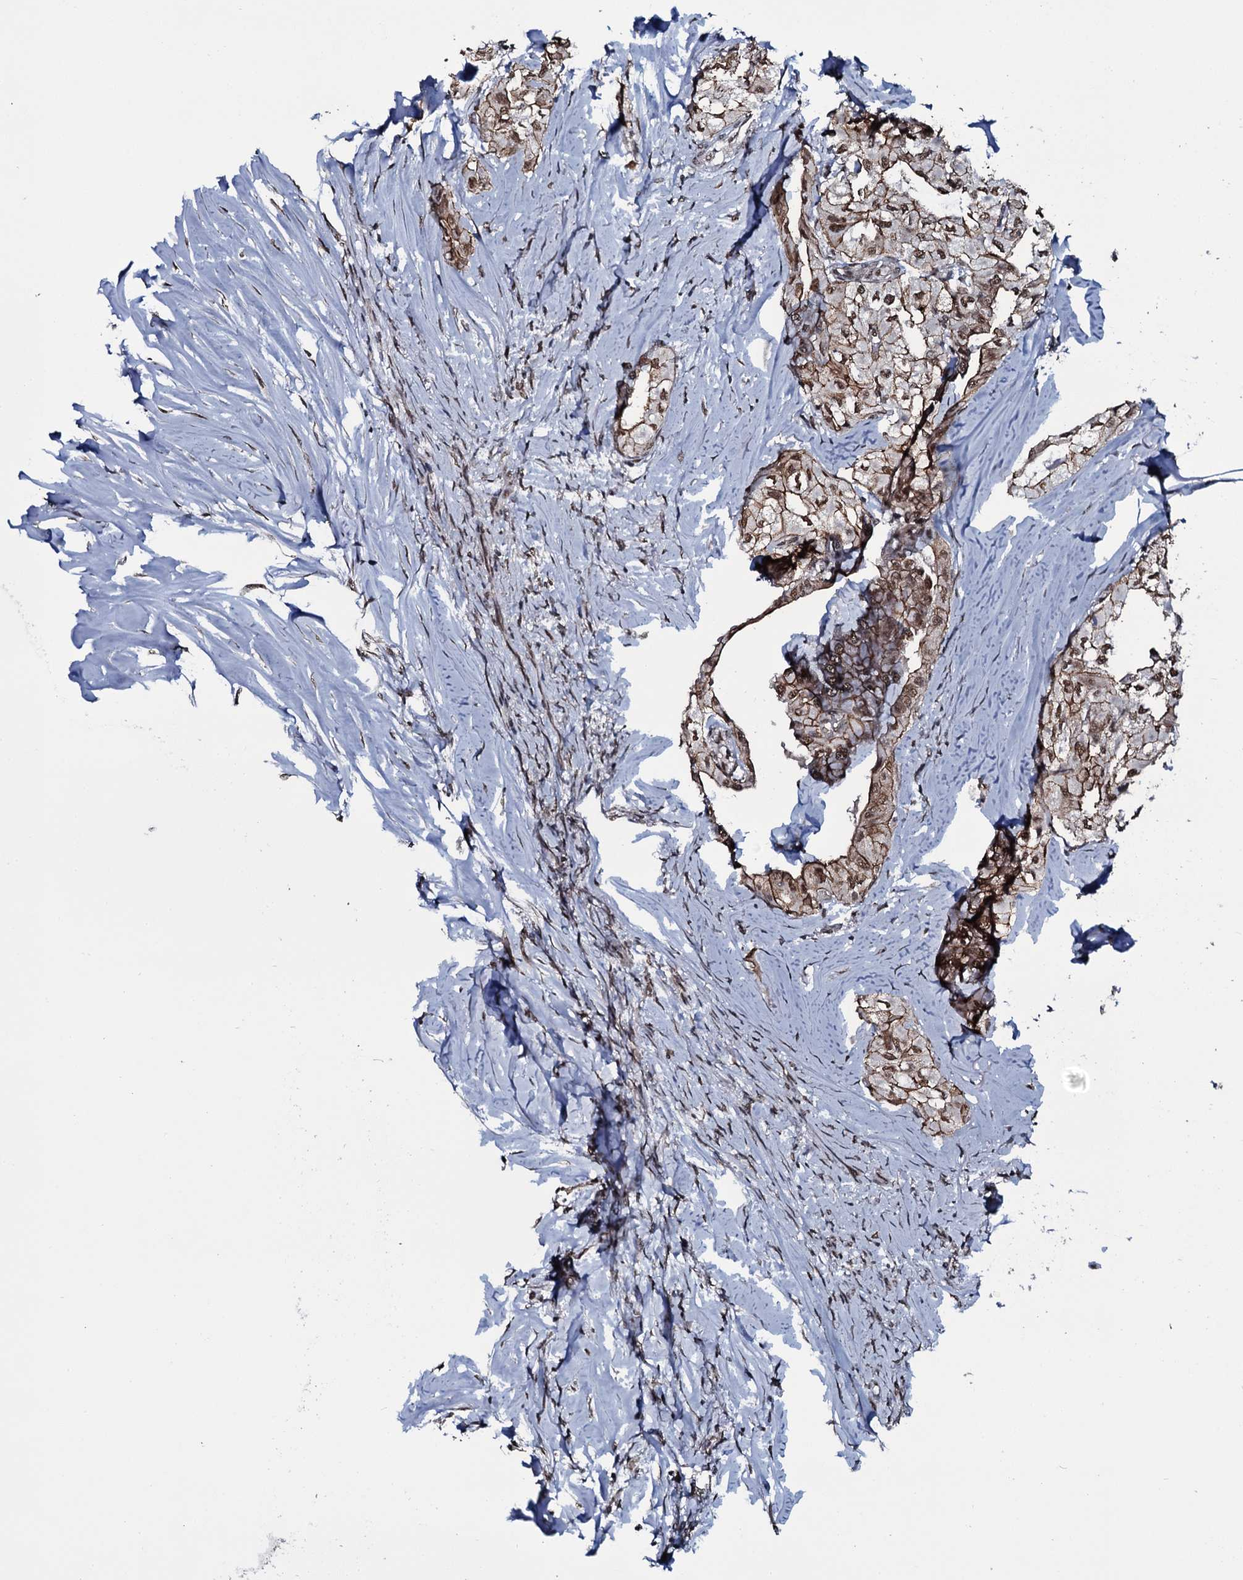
{"staining": {"intensity": "moderate", "quantity": ">75%", "location": "cytoplasmic/membranous,nuclear"}, "tissue": "thyroid cancer", "cell_type": "Tumor cells", "image_type": "cancer", "snomed": [{"axis": "morphology", "description": "Papillary adenocarcinoma, NOS"}, {"axis": "topography", "description": "Thyroid gland"}], "caption": "Immunohistochemistry (DAB (3,3'-diaminobenzidine)) staining of human papillary adenocarcinoma (thyroid) exhibits moderate cytoplasmic/membranous and nuclear protein expression in about >75% of tumor cells.", "gene": "SH2D4B", "patient": {"sex": "female", "age": 59}}